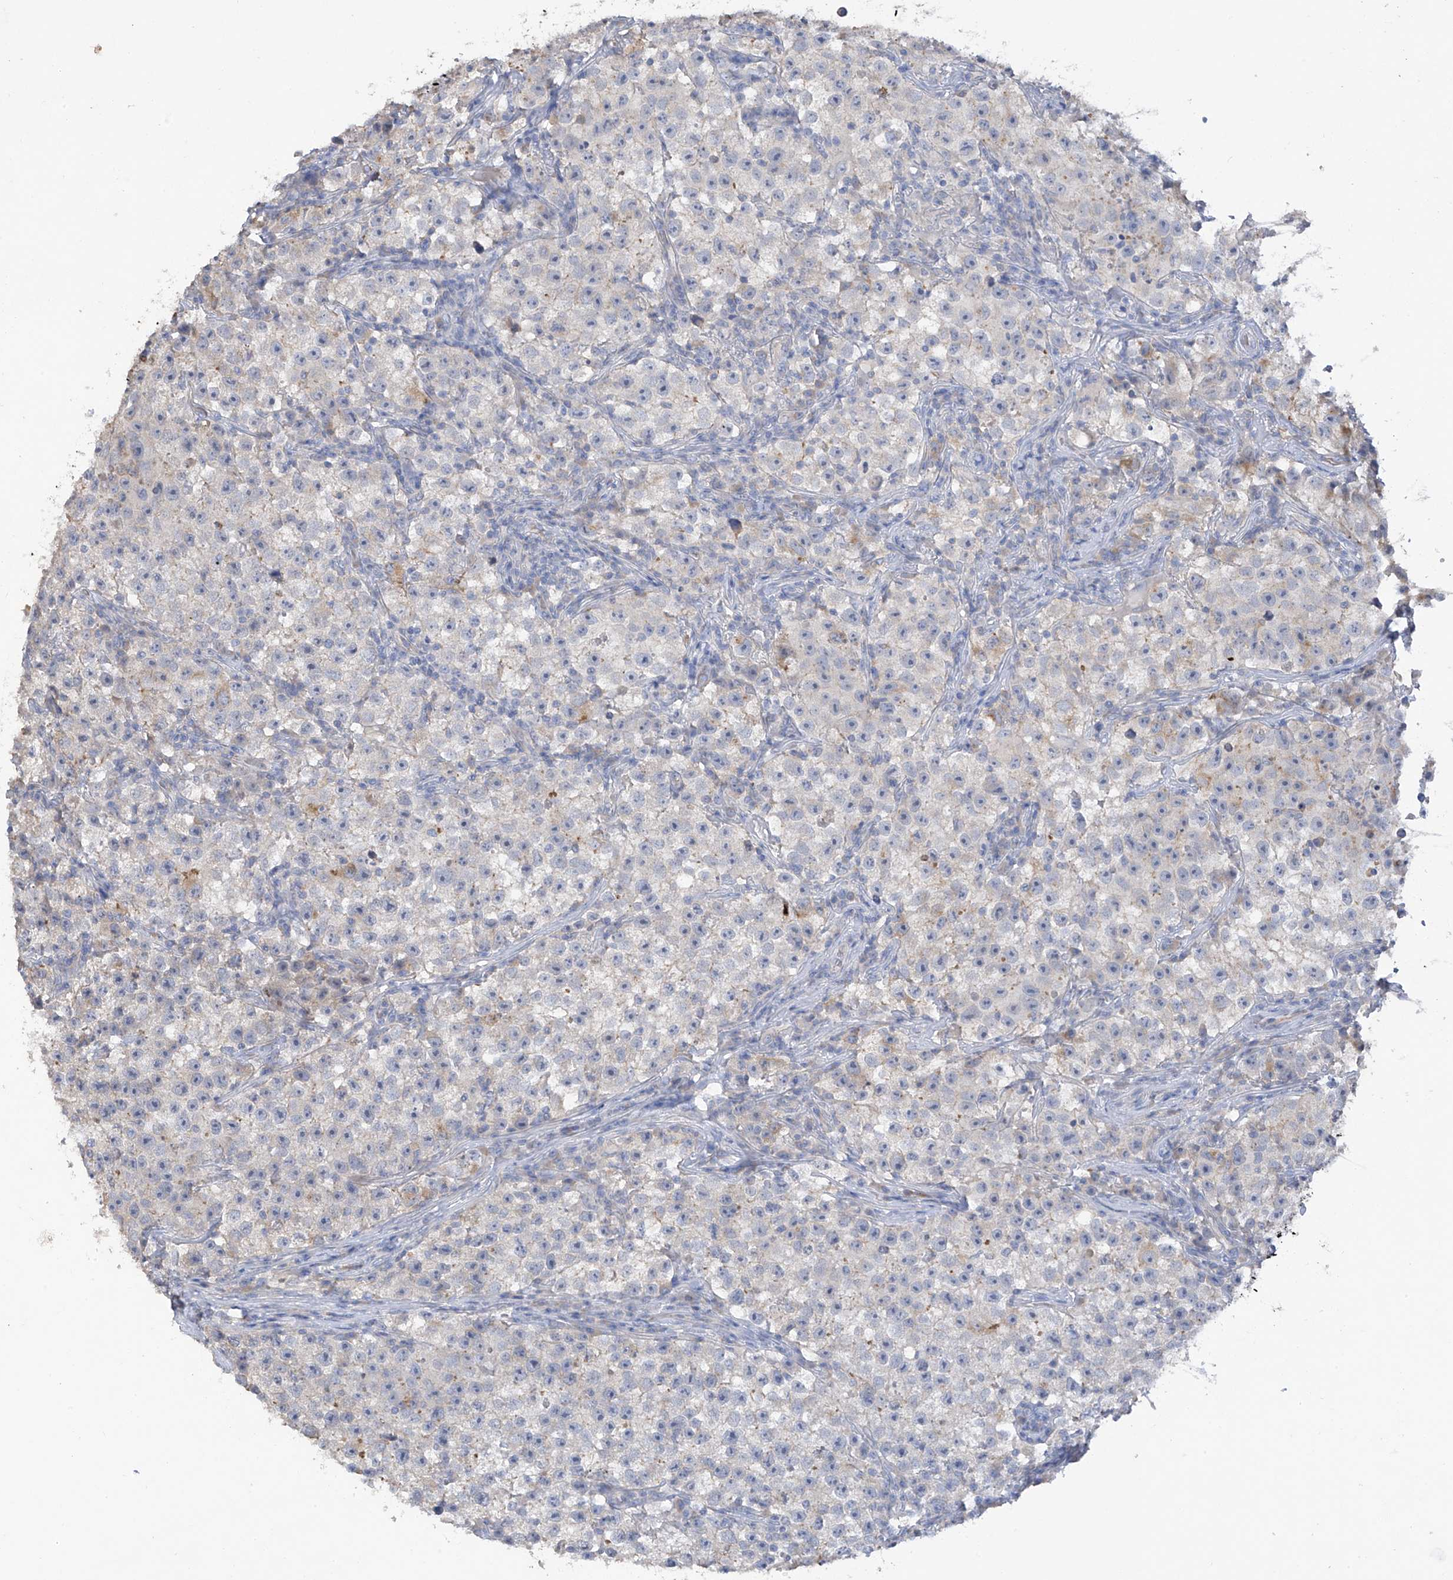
{"staining": {"intensity": "negative", "quantity": "none", "location": "none"}, "tissue": "testis cancer", "cell_type": "Tumor cells", "image_type": "cancer", "snomed": [{"axis": "morphology", "description": "Seminoma, NOS"}, {"axis": "topography", "description": "Testis"}], "caption": "The photomicrograph demonstrates no significant positivity in tumor cells of testis seminoma.", "gene": "PRSS12", "patient": {"sex": "male", "age": 22}}